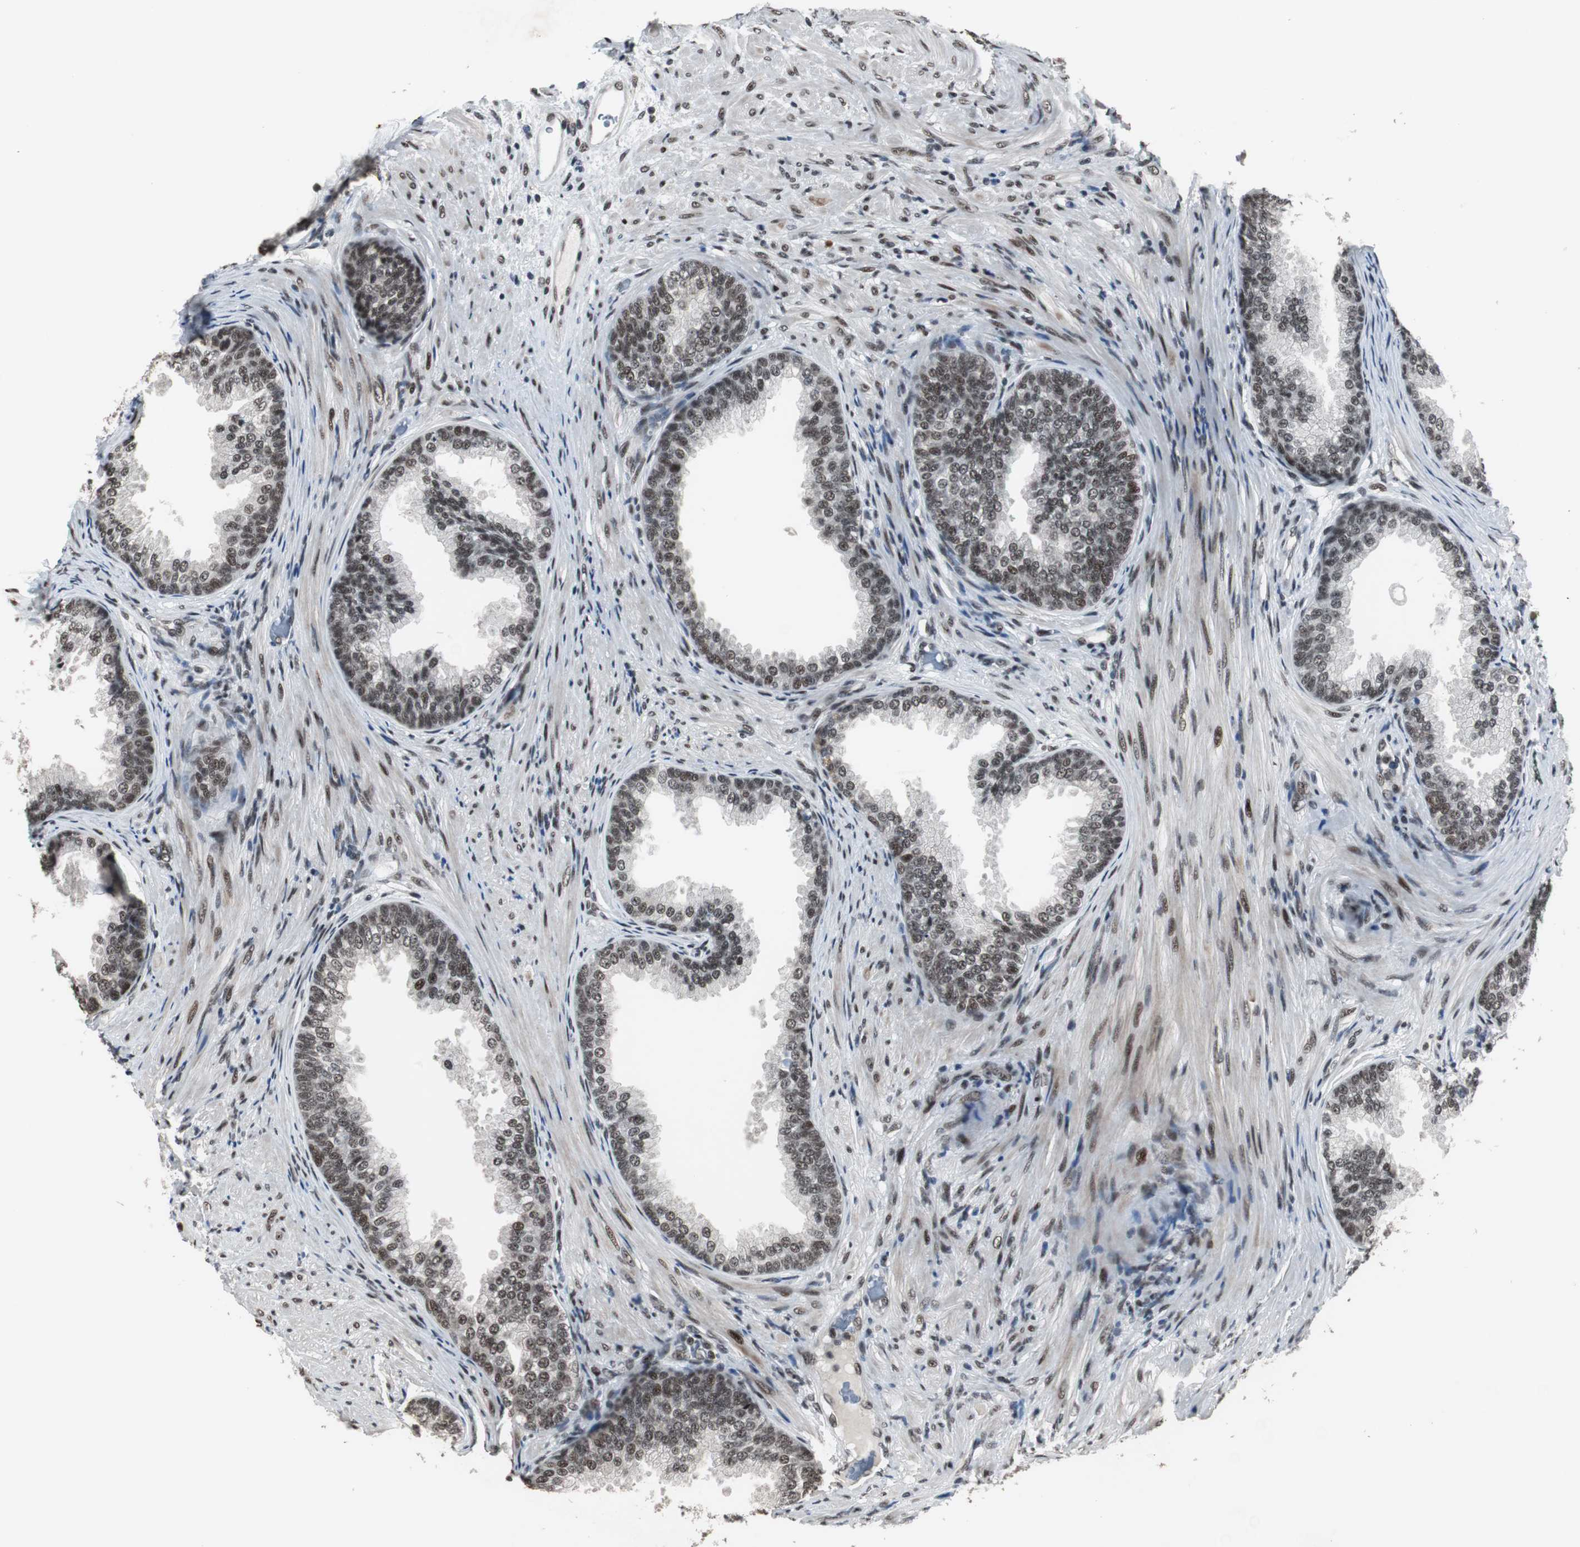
{"staining": {"intensity": "moderate", "quantity": ">75%", "location": "nuclear"}, "tissue": "prostate", "cell_type": "Glandular cells", "image_type": "normal", "snomed": [{"axis": "morphology", "description": "Normal tissue, NOS"}, {"axis": "topography", "description": "Prostate"}], "caption": "The immunohistochemical stain labels moderate nuclear expression in glandular cells of benign prostate.", "gene": "CDK9", "patient": {"sex": "male", "age": 76}}